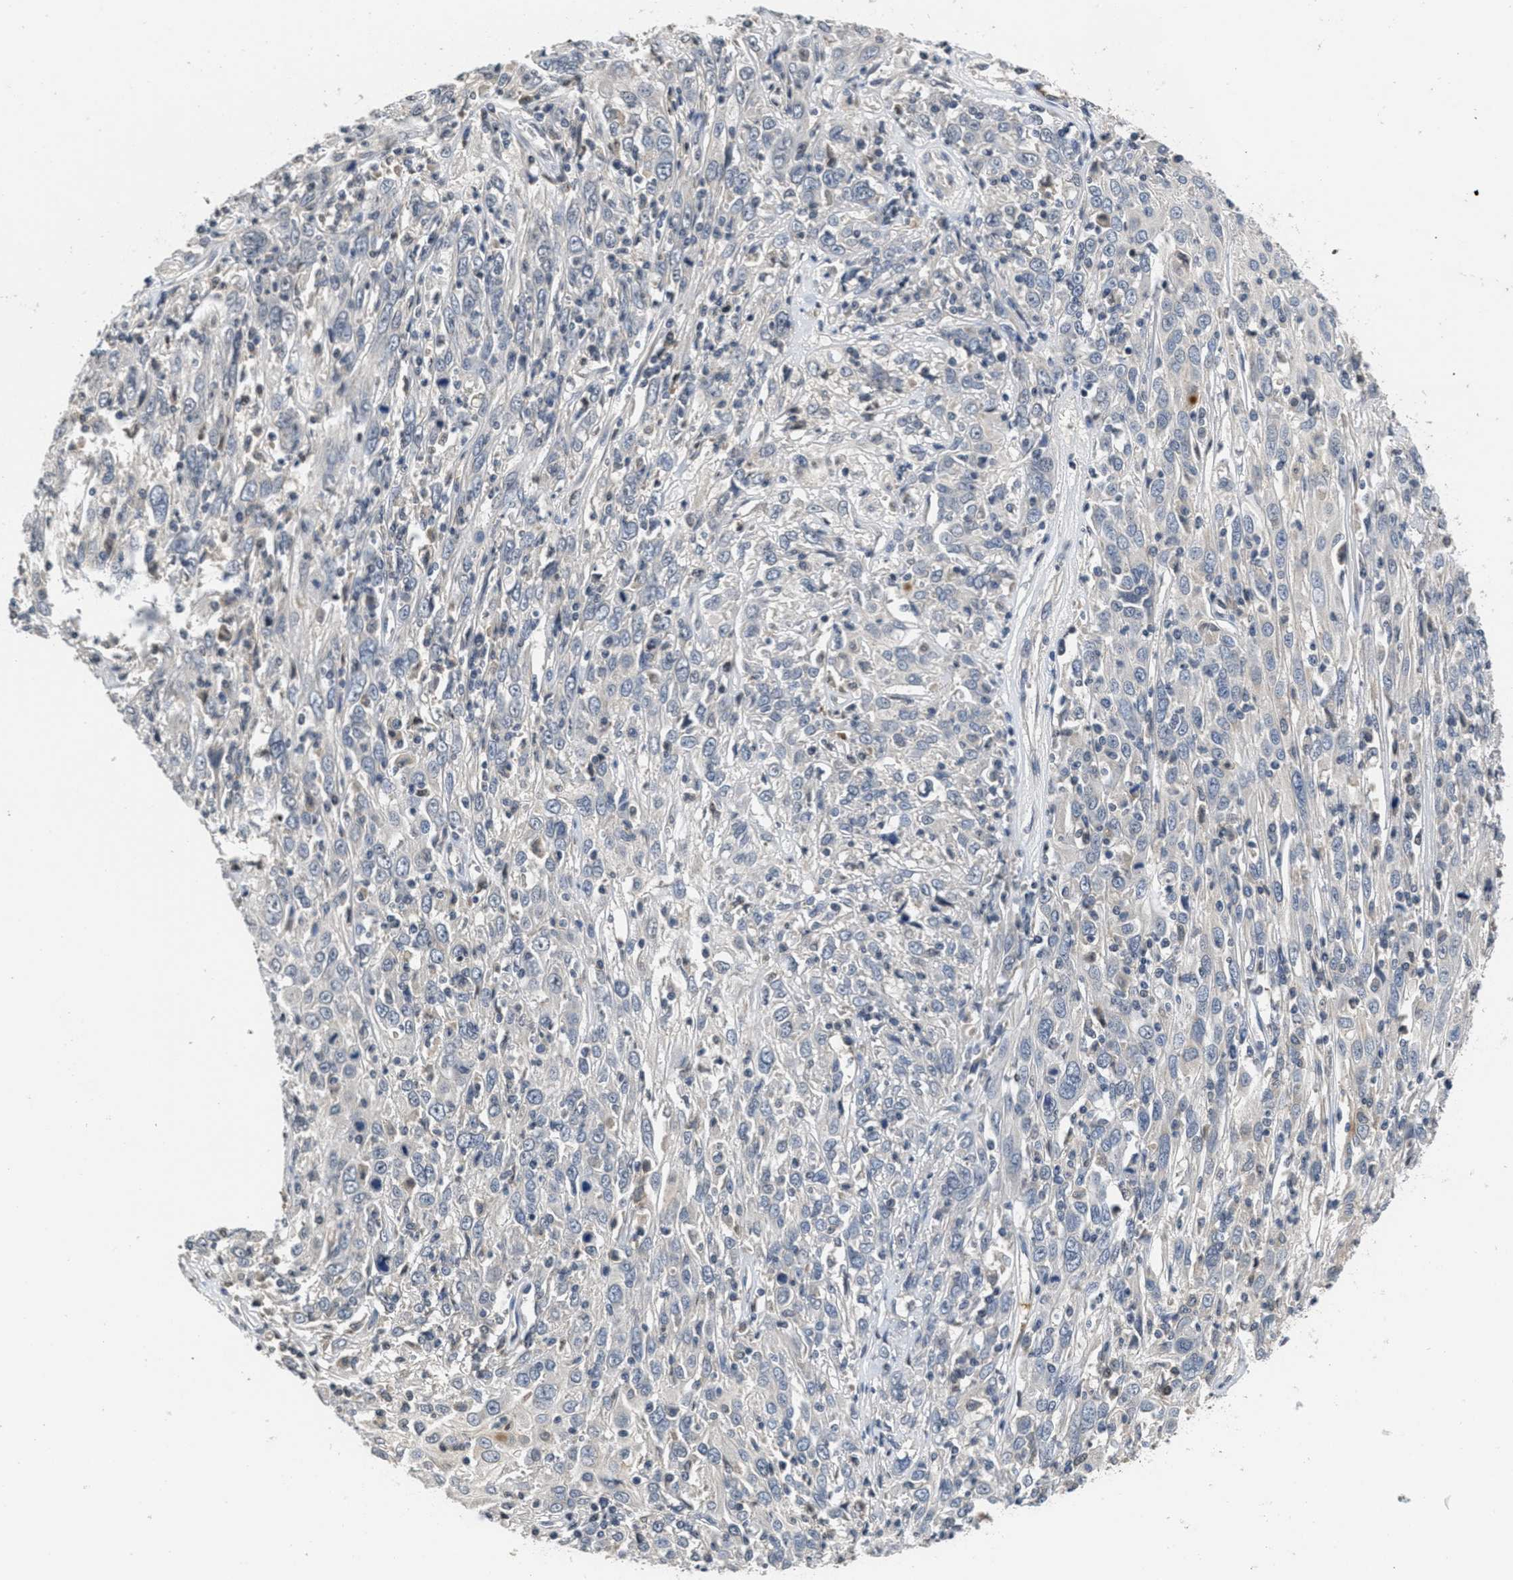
{"staining": {"intensity": "negative", "quantity": "none", "location": "none"}, "tissue": "cervical cancer", "cell_type": "Tumor cells", "image_type": "cancer", "snomed": [{"axis": "morphology", "description": "Squamous cell carcinoma, NOS"}, {"axis": "topography", "description": "Cervix"}], "caption": "Protein analysis of cervical cancer (squamous cell carcinoma) shows no significant staining in tumor cells.", "gene": "ANGPT1", "patient": {"sex": "female", "age": 46}}